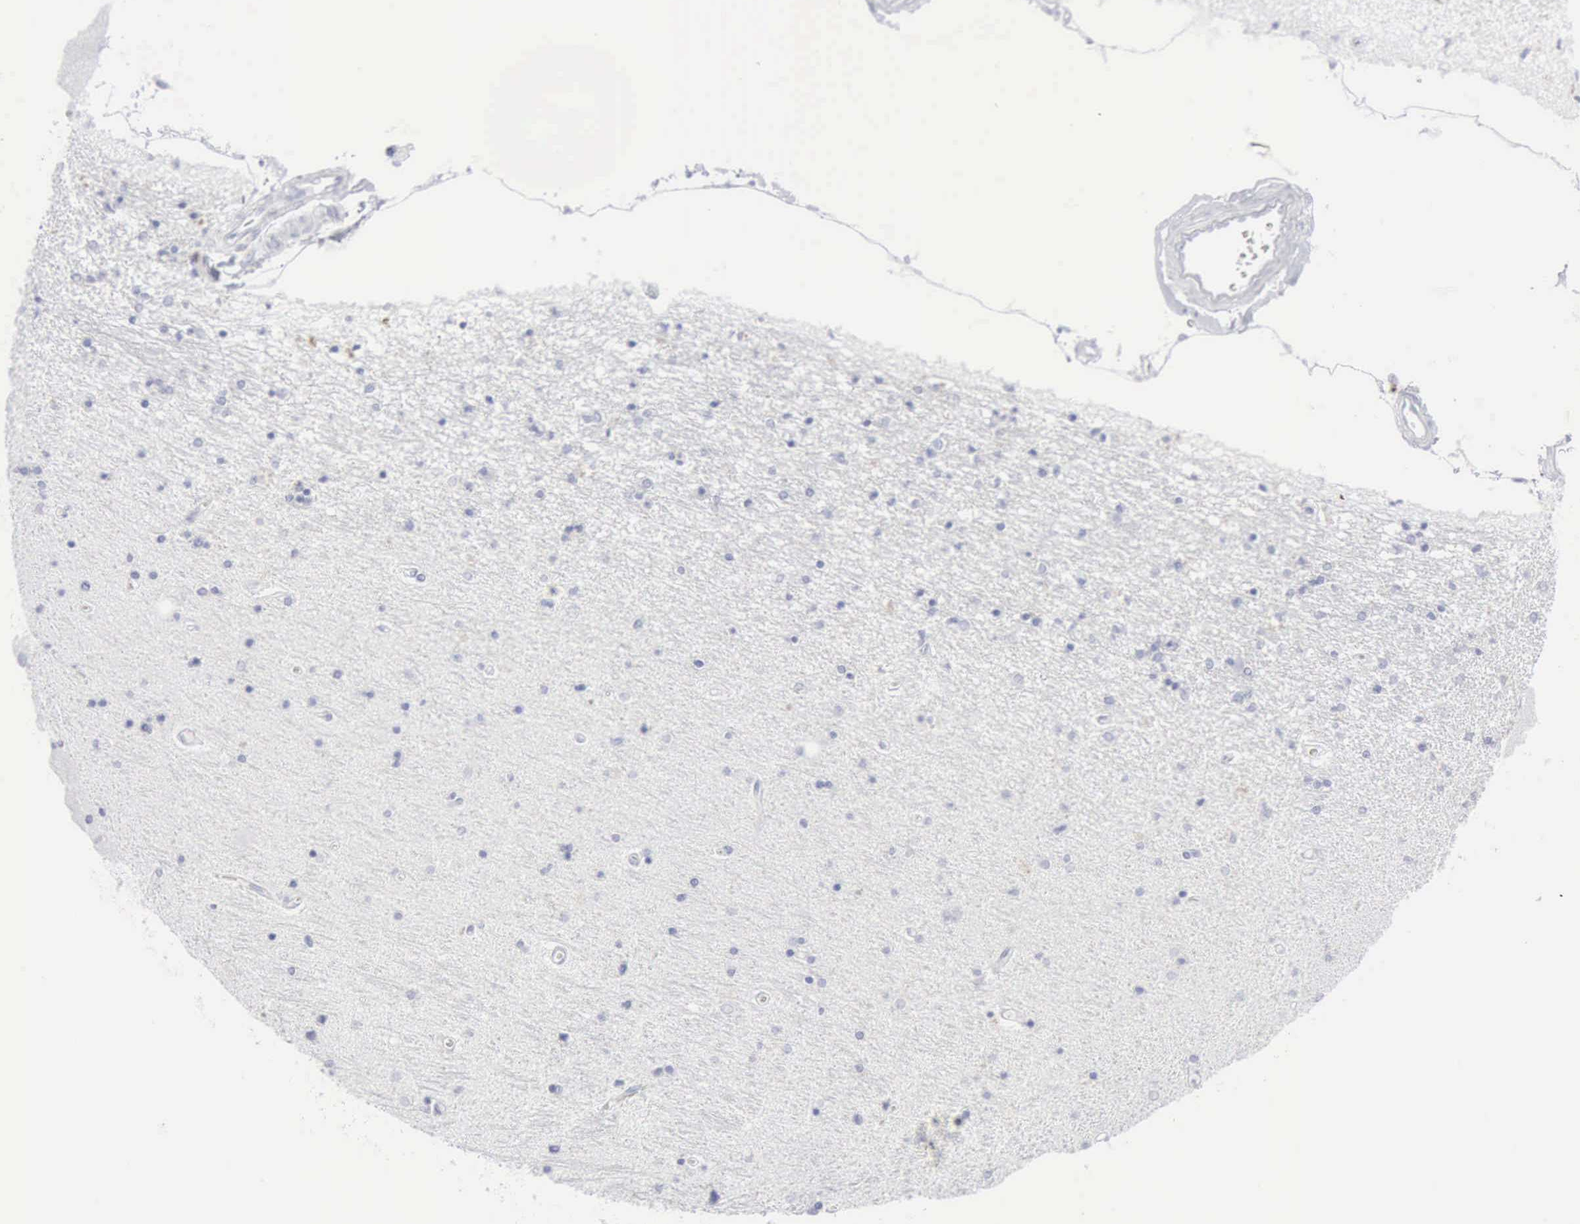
{"staining": {"intensity": "negative", "quantity": "none", "location": "none"}, "tissue": "hippocampus", "cell_type": "Glial cells", "image_type": "normal", "snomed": [{"axis": "morphology", "description": "Normal tissue, NOS"}, {"axis": "topography", "description": "Hippocampus"}], "caption": "There is no significant staining in glial cells of hippocampus. Nuclei are stained in blue.", "gene": "CMA1", "patient": {"sex": "female", "age": 54}}